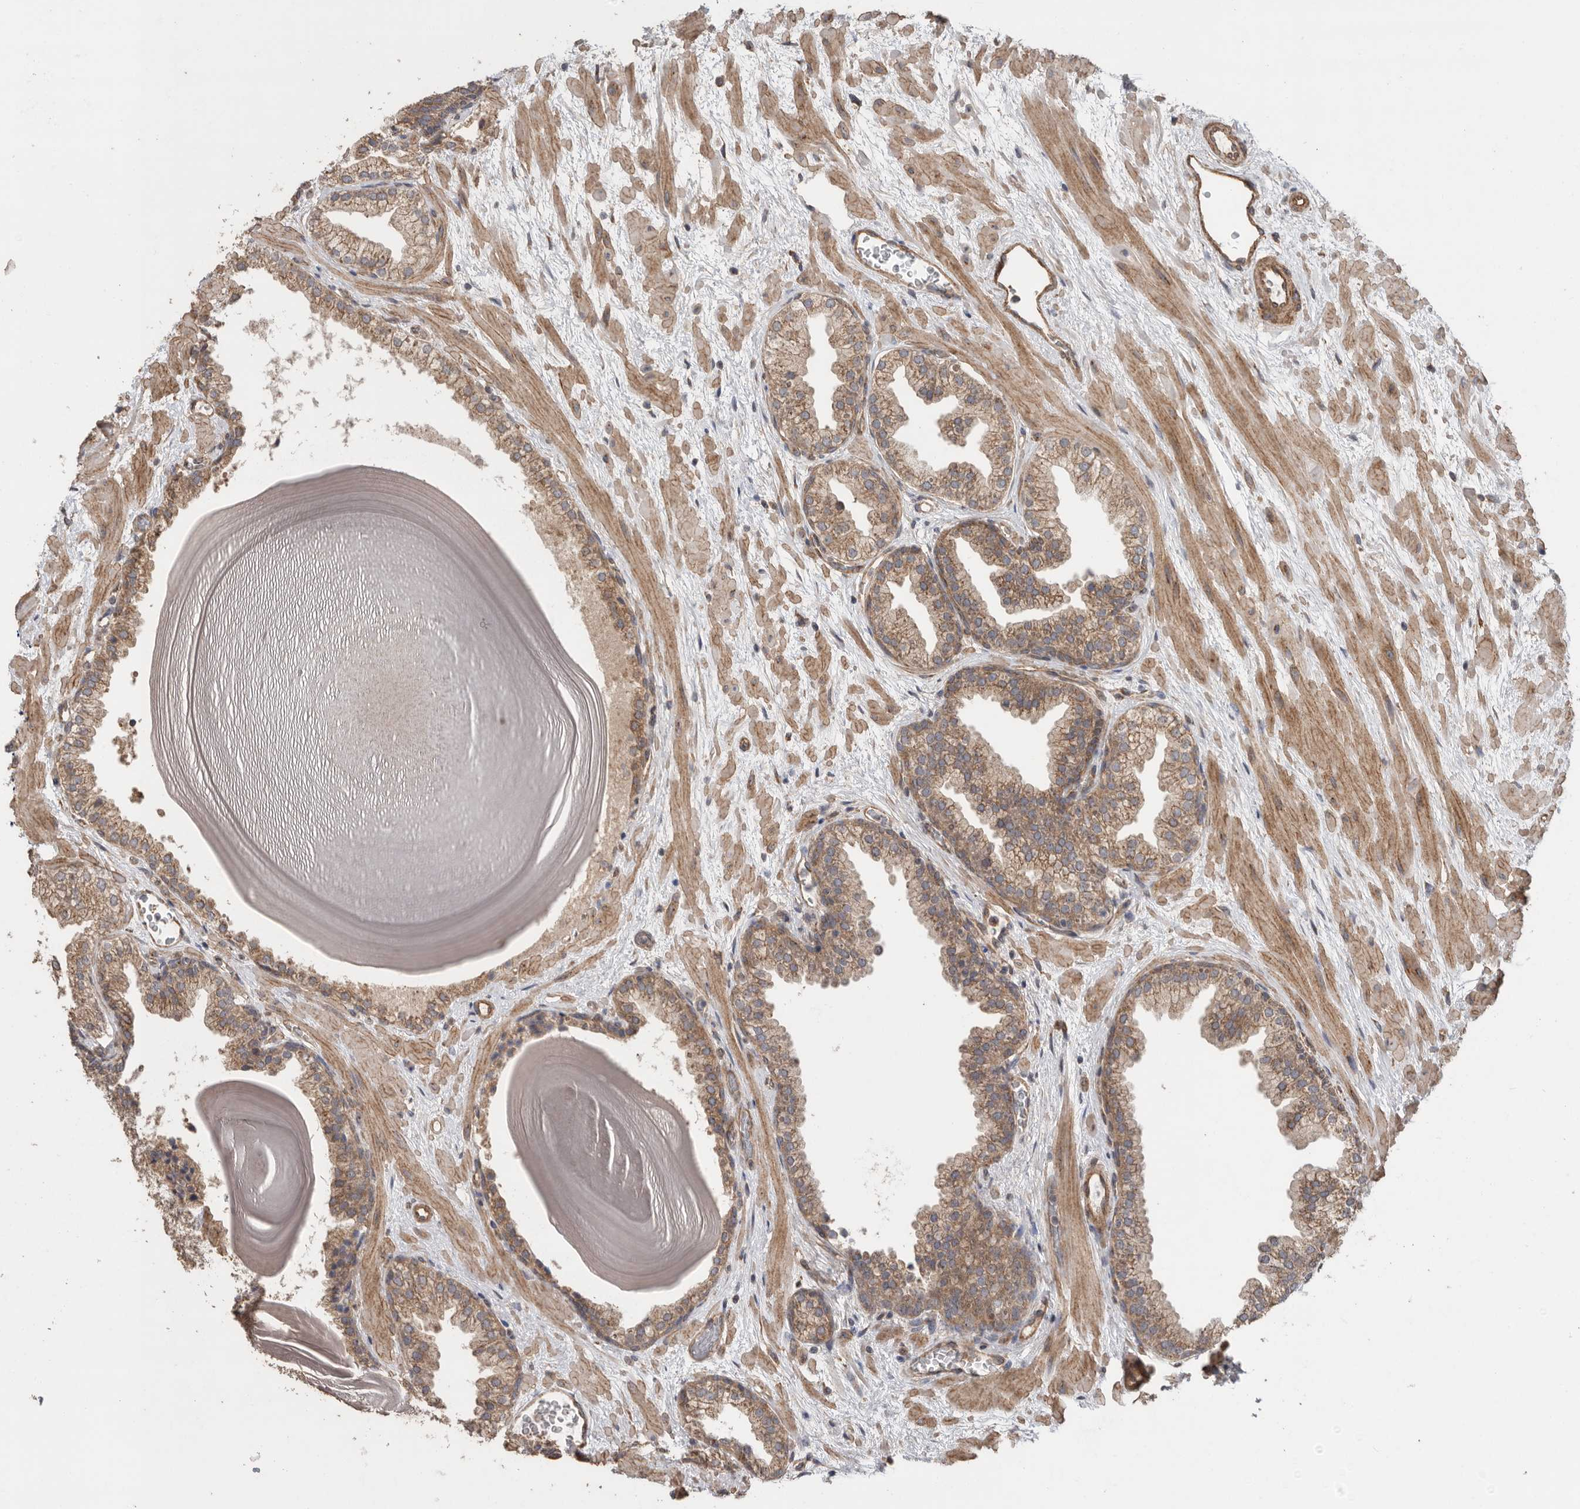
{"staining": {"intensity": "moderate", "quantity": ">75%", "location": "cytoplasmic/membranous"}, "tissue": "prostate", "cell_type": "Glandular cells", "image_type": "normal", "snomed": [{"axis": "morphology", "description": "Normal tissue, NOS"}, {"axis": "topography", "description": "Prostate"}], "caption": "The micrograph shows a brown stain indicating the presence of a protein in the cytoplasmic/membranous of glandular cells in prostate. Using DAB (3,3'-diaminobenzidine) (brown) and hematoxylin (blue) stains, captured at high magnification using brightfield microscopy.", "gene": "PODXL2", "patient": {"sex": "male", "age": 48}}